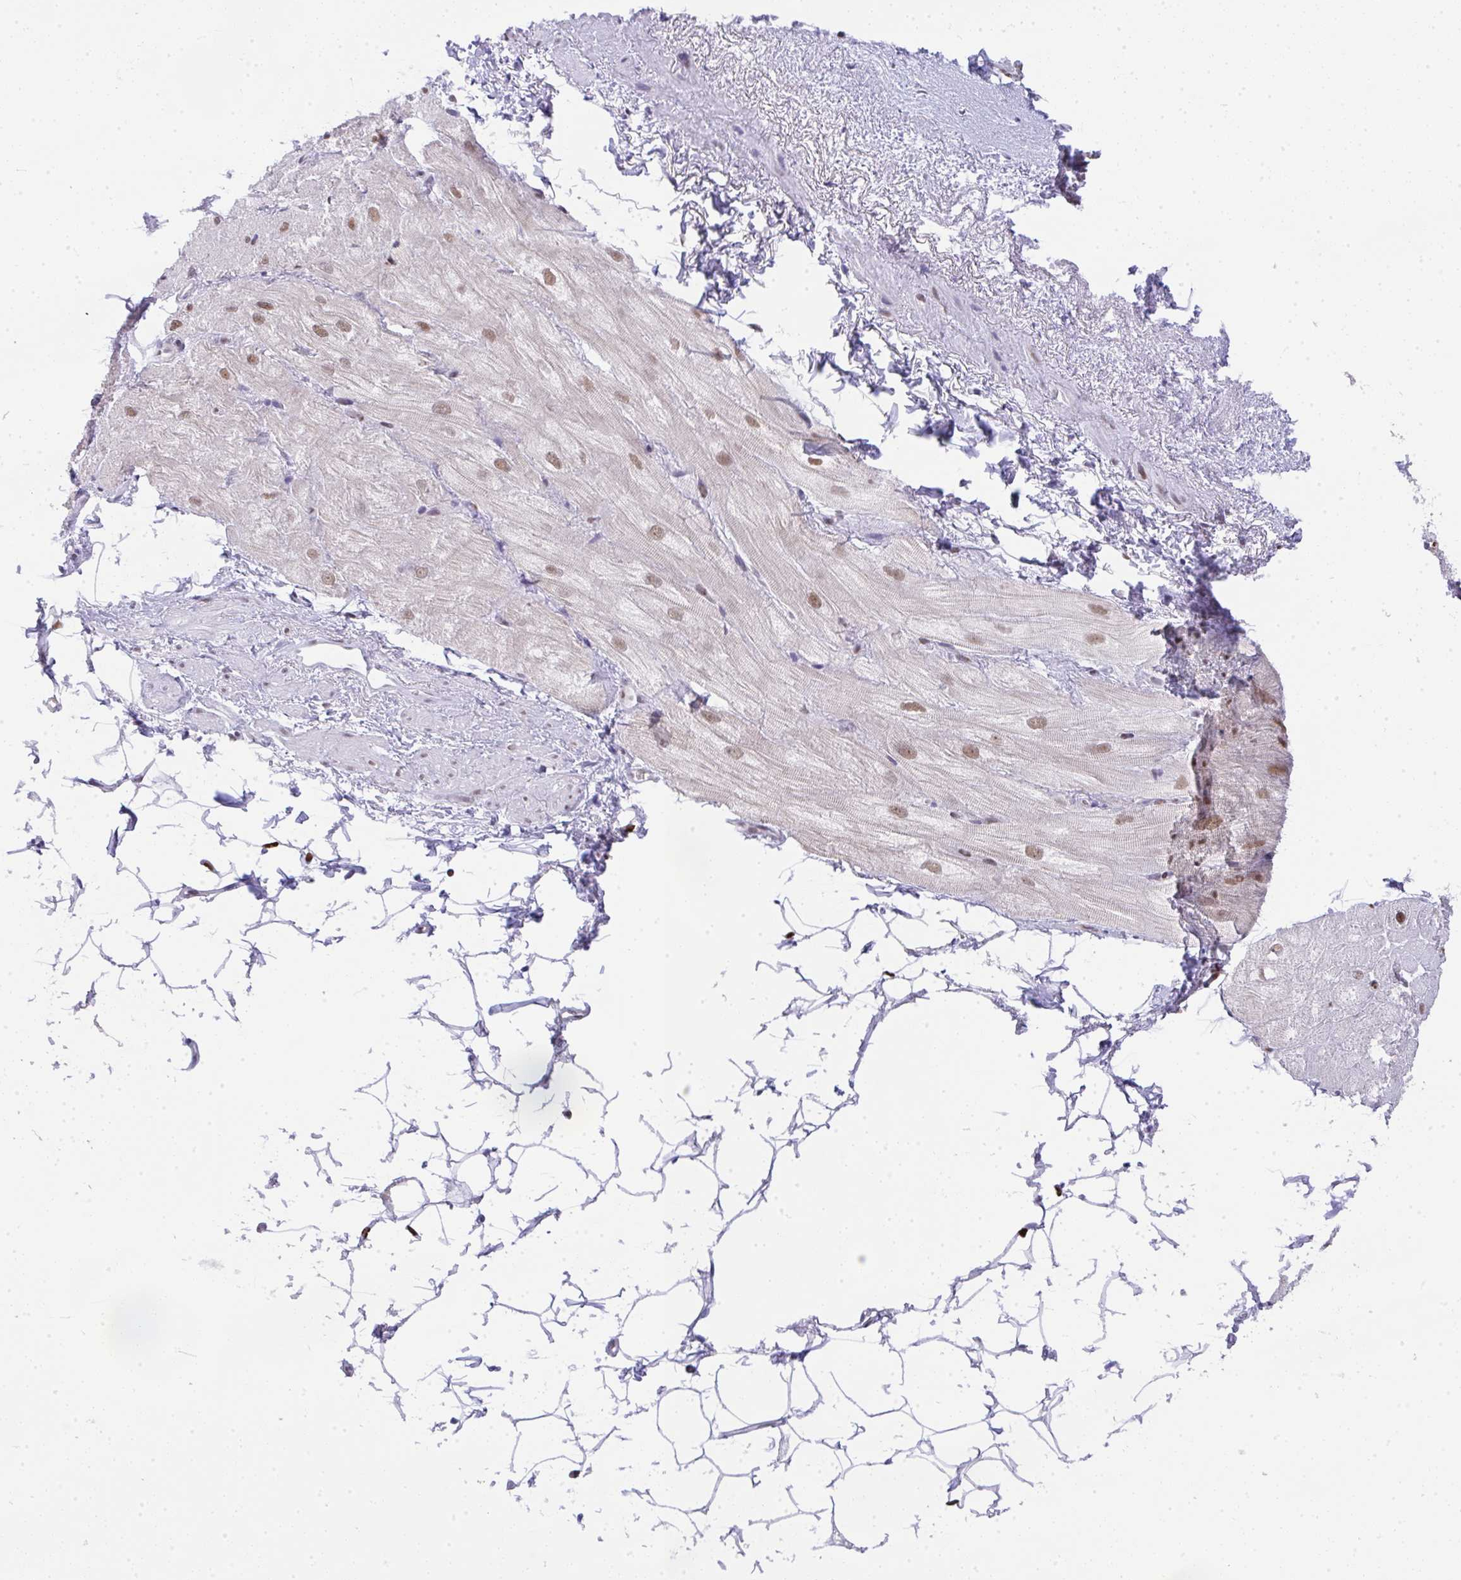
{"staining": {"intensity": "strong", "quantity": "<25%", "location": "nuclear"}, "tissue": "heart muscle", "cell_type": "Cardiomyocytes", "image_type": "normal", "snomed": [{"axis": "morphology", "description": "Normal tissue, NOS"}, {"axis": "topography", "description": "Heart"}], "caption": "Protein staining shows strong nuclear expression in about <25% of cardiomyocytes in normal heart muscle.", "gene": "BBX", "patient": {"sex": "male", "age": 62}}